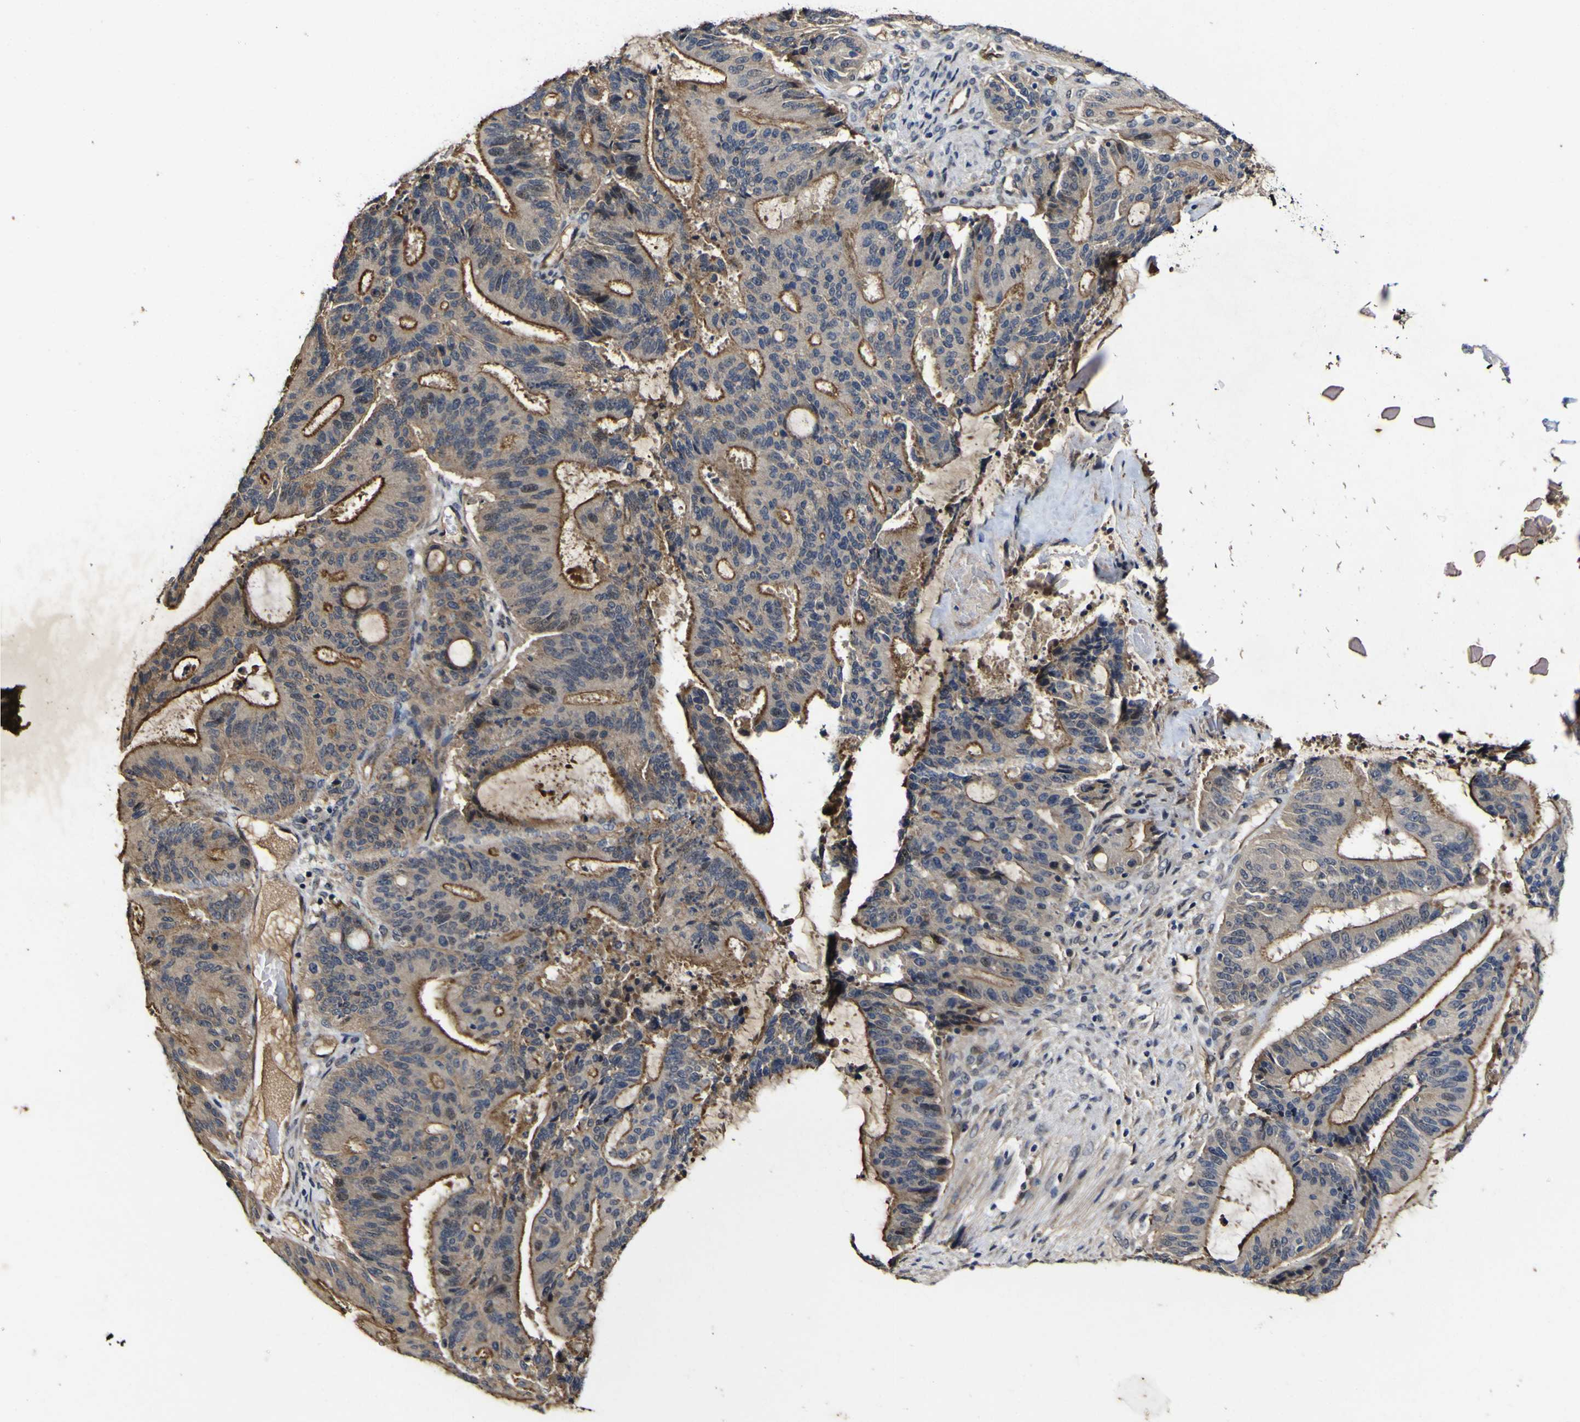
{"staining": {"intensity": "moderate", "quantity": ">75%", "location": "cytoplasmic/membranous"}, "tissue": "liver cancer", "cell_type": "Tumor cells", "image_type": "cancer", "snomed": [{"axis": "morphology", "description": "Cholangiocarcinoma"}, {"axis": "topography", "description": "Liver"}], "caption": "A photomicrograph of human liver cancer (cholangiocarcinoma) stained for a protein reveals moderate cytoplasmic/membranous brown staining in tumor cells.", "gene": "CCL2", "patient": {"sex": "female", "age": 73}}